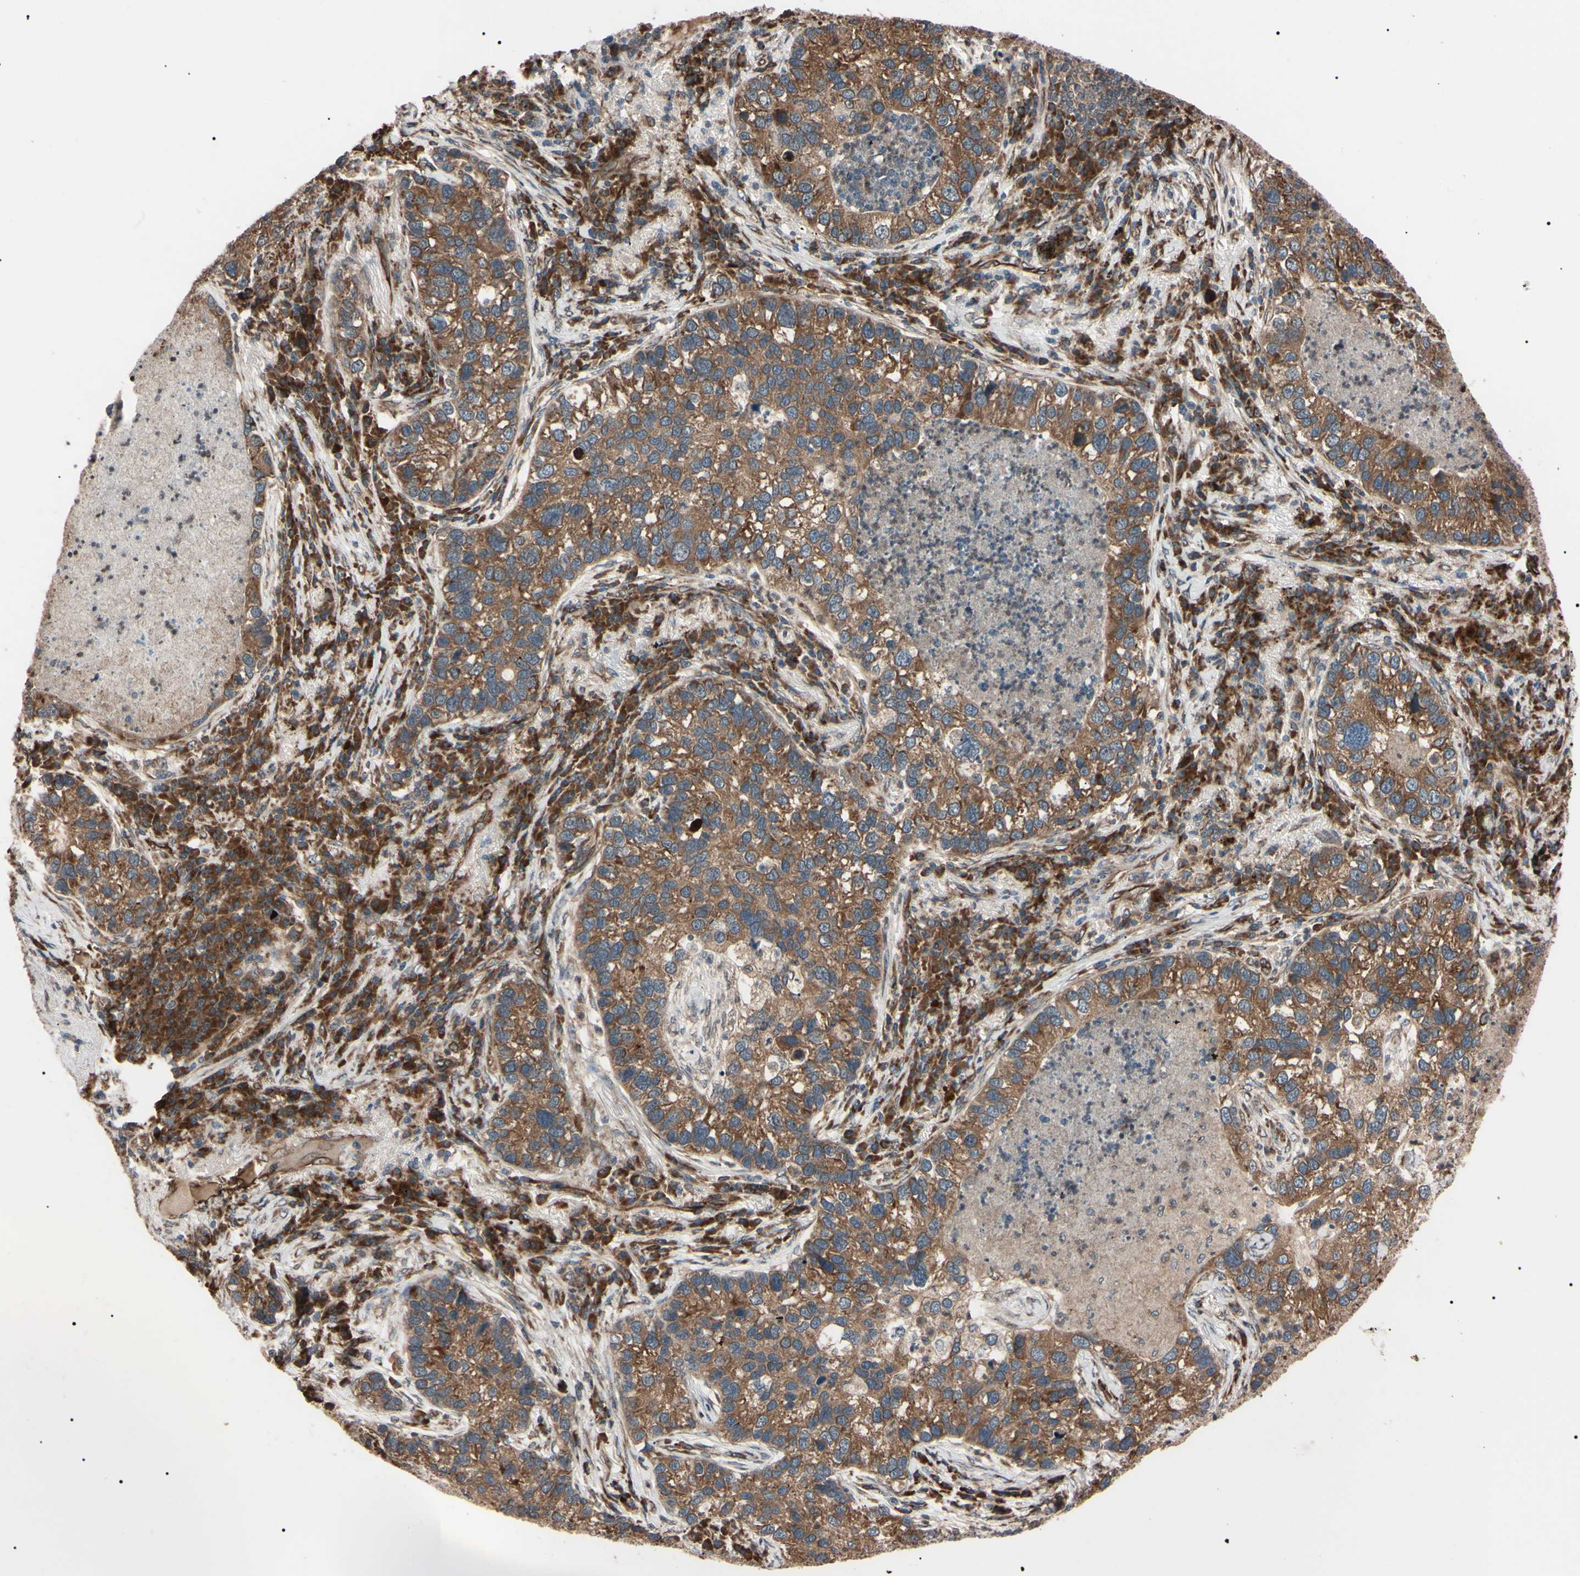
{"staining": {"intensity": "moderate", "quantity": ">75%", "location": "cytoplasmic/membranous"}, "tissue": "lung cancer", "cell_type": "Tumor cells", "image_type": "cancer", "snomed": [{"axis": "morphology", "description": "Normal tissue, NOS"}, {"axis": "morphology", "description": "Adenocarcinoma, NOS"}, {"axis": "topography", "description": "Bronchus"}, {"axis": "topography", "description": "Lung"}], "caption": "Lung cancer (adenocarcinoma) stained with a protein marker exhibits moderate staining in tumor cells.", "gene": "GUCY1B1", "patient": {"sex": "male", "age": 54}}